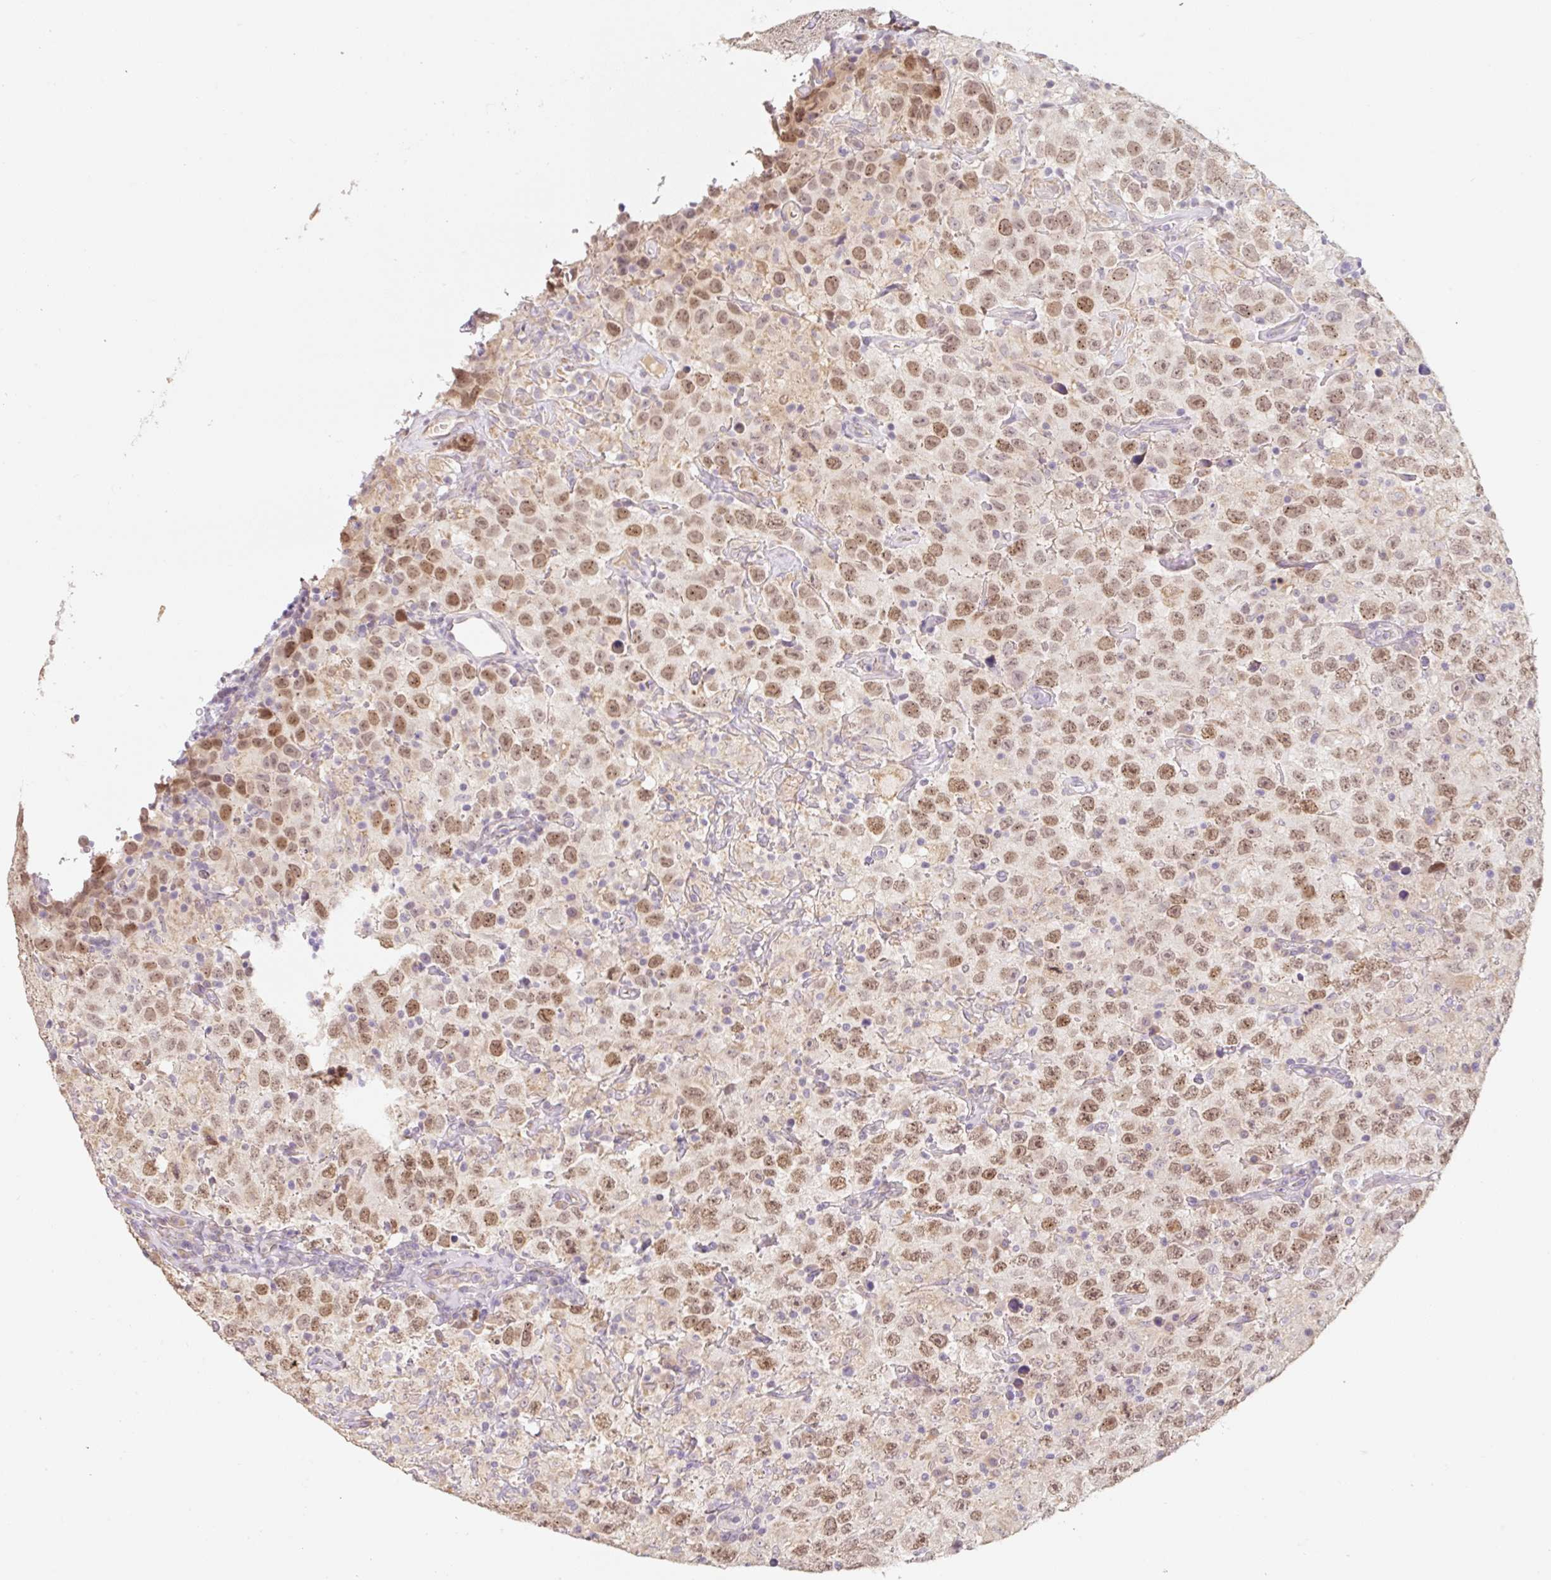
{"staining": {"intensity": "moderate", "quantity": ">75%", "location": "nuclear"}, "tissue": "testis cancer", "cell_type": "Tumor cells", "image_type": "cancer", "snomed": [{"axis": "morphology", "description": "Seminoma, NOS"}, {"axis": "topography", "description": "Testis"}], "caption": "Immunohistochemistry (IHC) (DAB) staining of human testis cancer (seminoma) reveals moderate nuclear protein staining in about >75% of tumor cells.", "gene": "MIA2", "patient": {"sex": "male", "age": 41}}